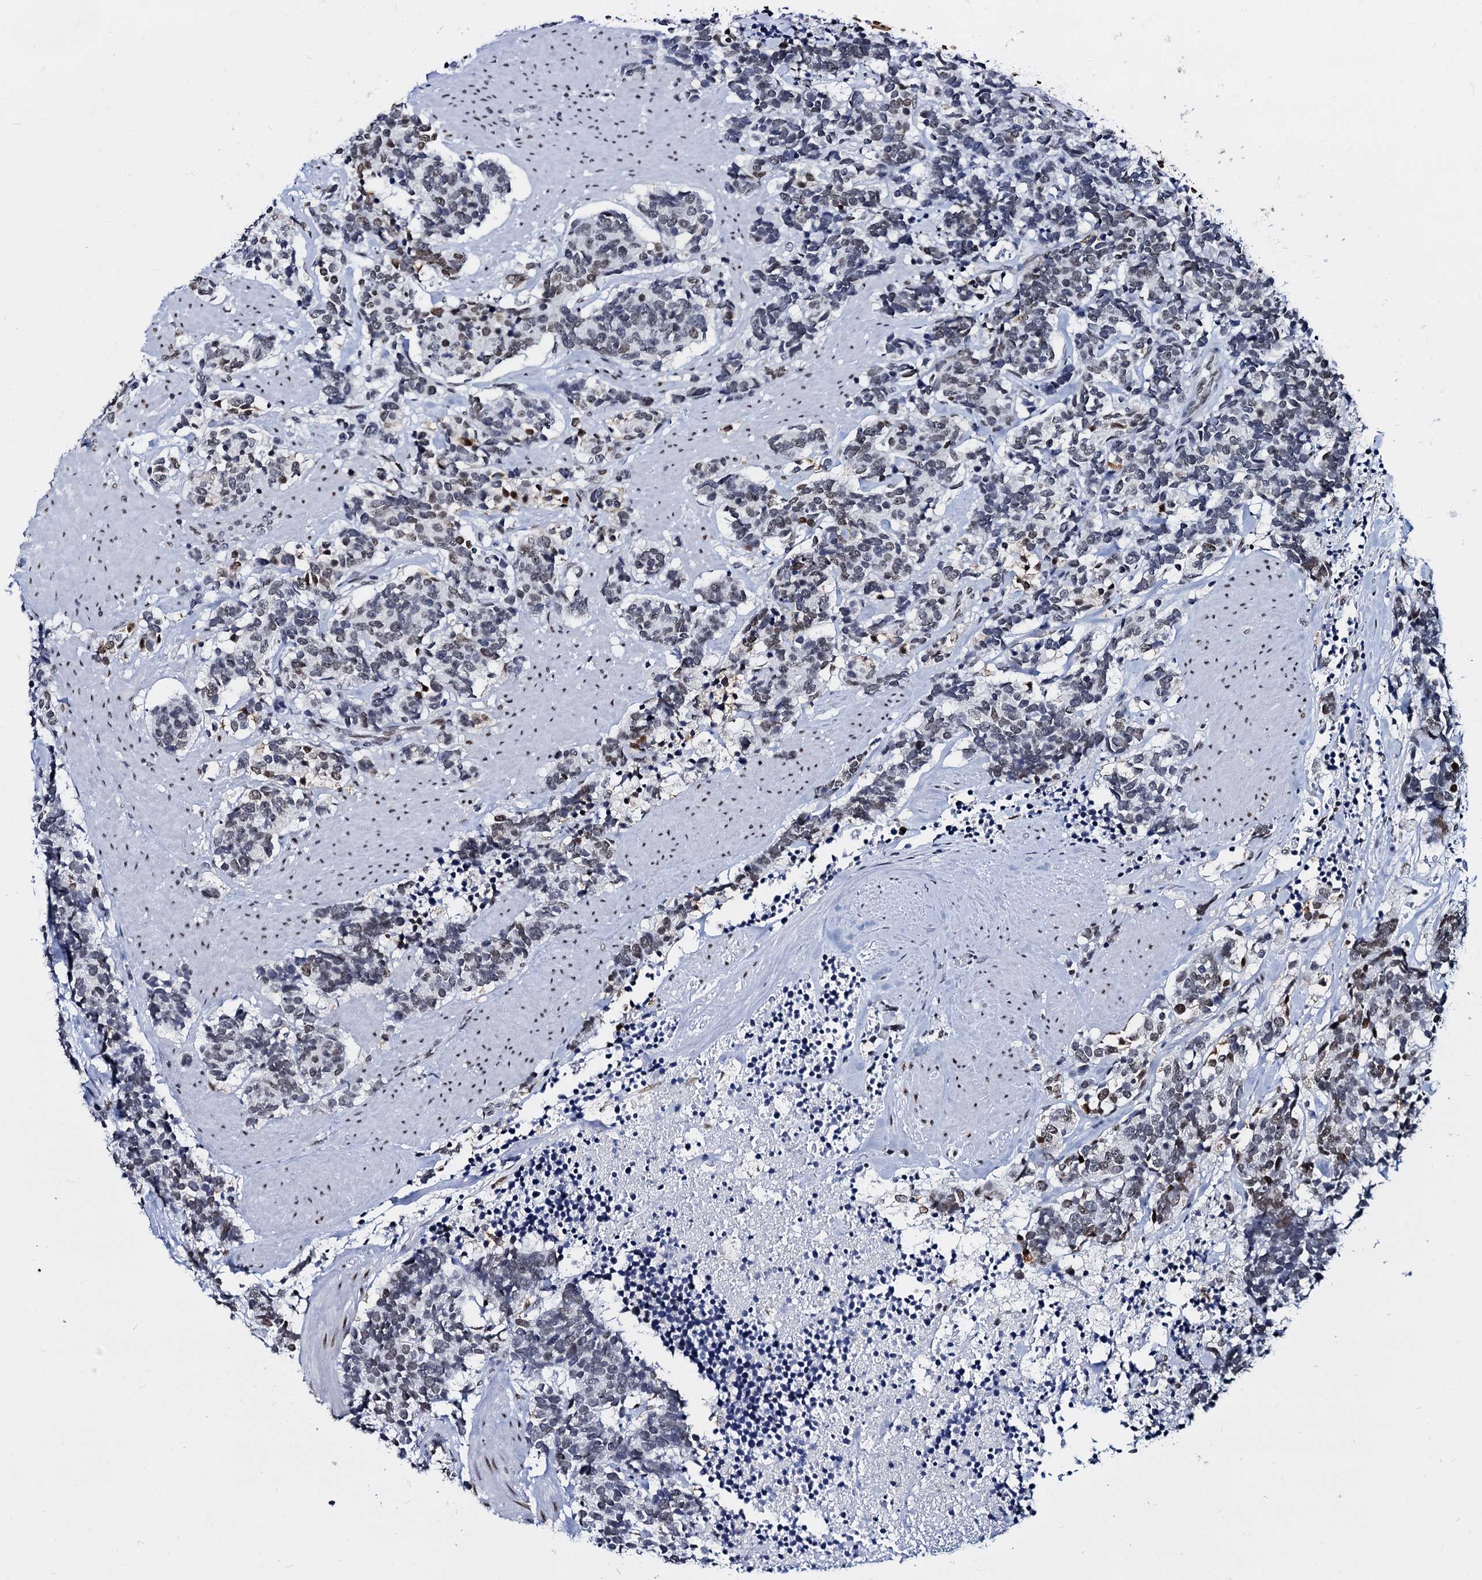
{"staining": {"intensity": "weak", "quantity": "<25%", "location": "nuclear"}, "tissue": "carcinoid", "cell_type": "Tumor cells", "image_type": "cancer", "snomed": [{"axis": "morphology", "description": "Carcinoma, NOS"}, {"axis": "morphology", "description": "Carcinoid, malignant, NOS"}, {"axis": "topography", "description": "Urinary bladder"}], "caption": "Carcinoid (malignant) was stained to show a protein in brown. There is no significant expression in tumor cells.", "gene": "CMAS", "patient": {"sex": "male", "age": 57}}